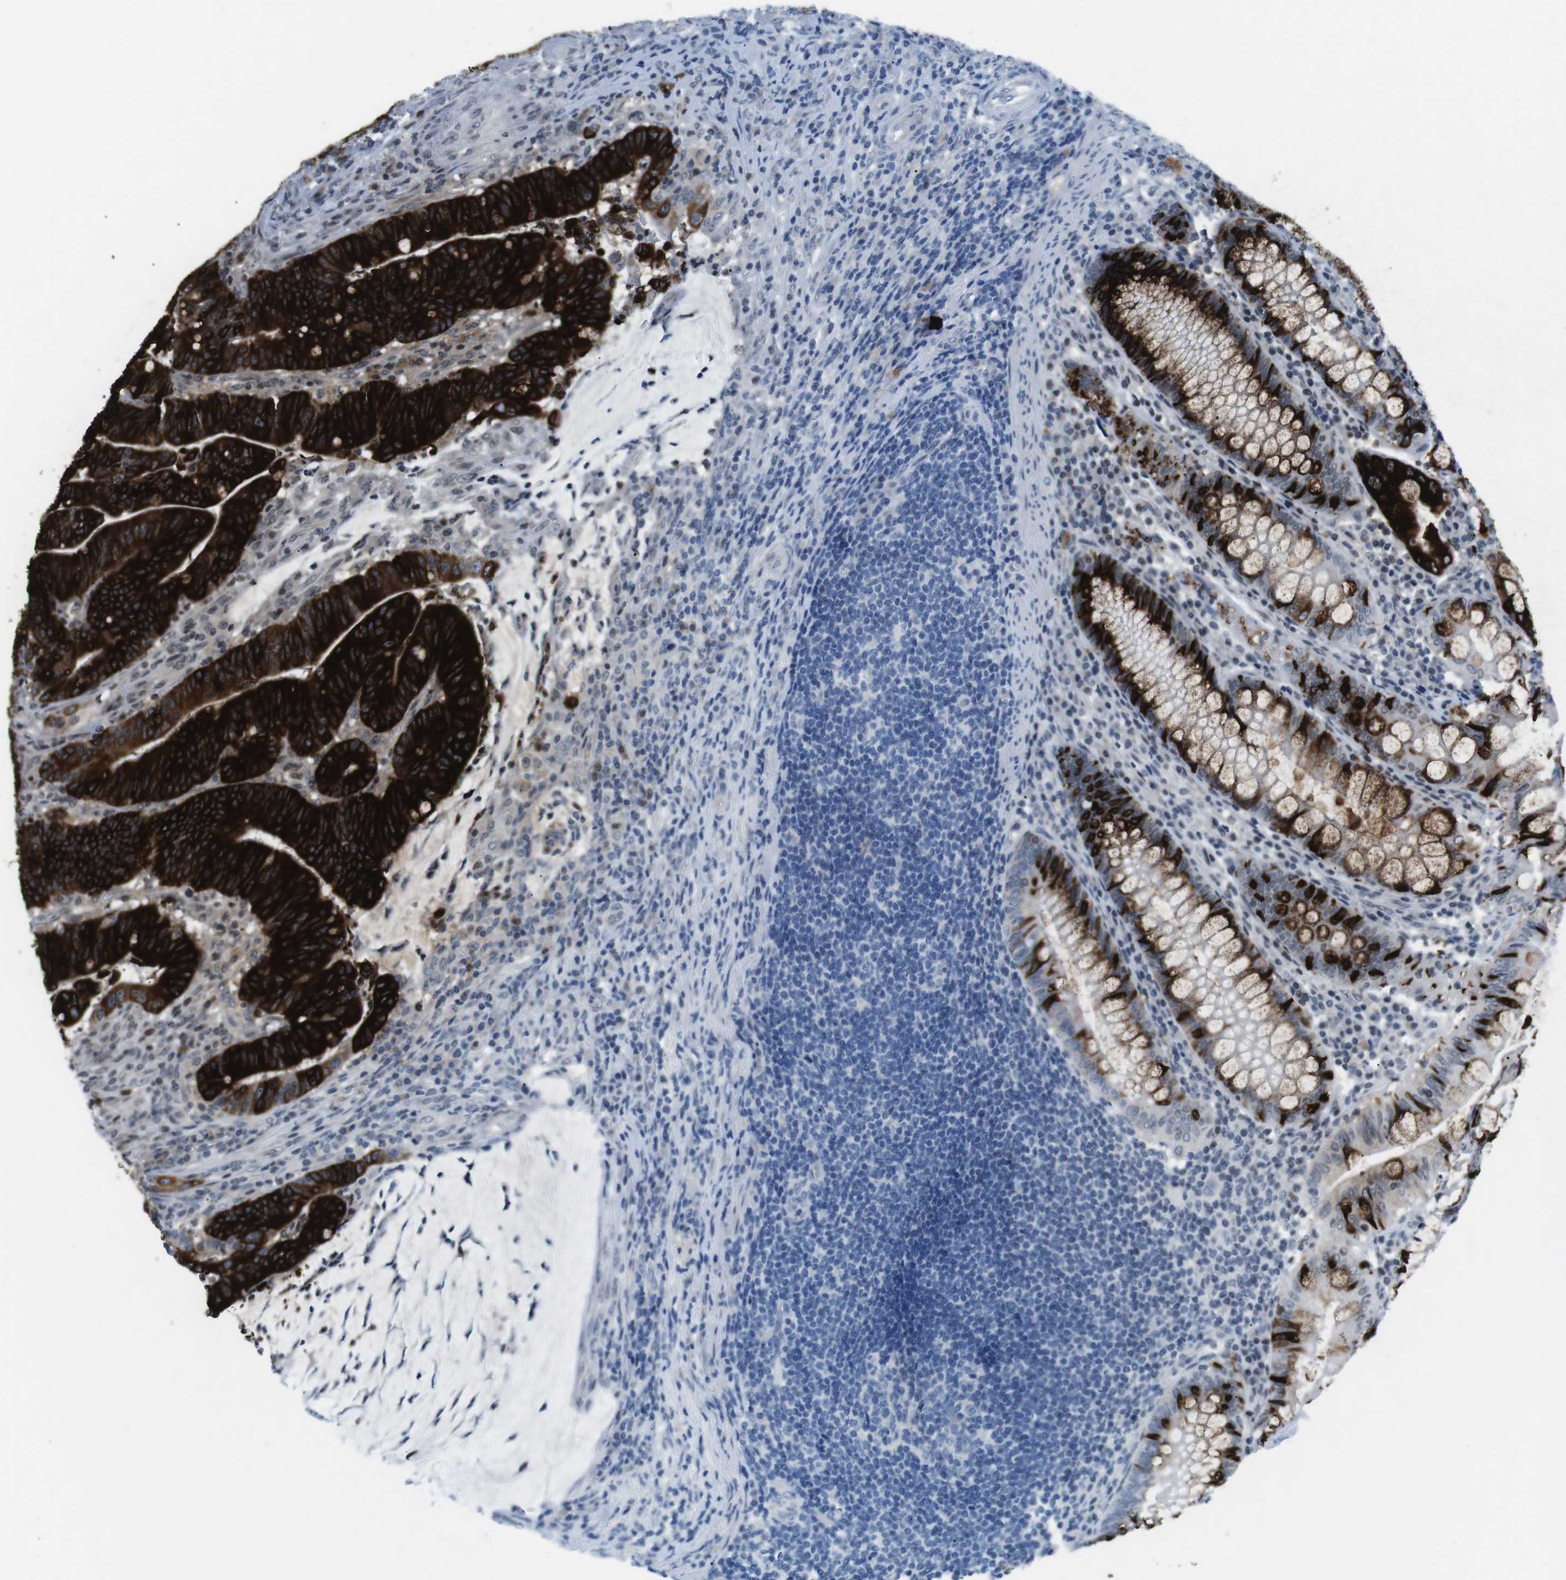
{"staining": {"intensity": "strong", "quantity": ">75%", "location": "cytoplasmic/membranous"}, "tissue": "colorectal cancer", "cell_type": "Tumor cells", "image_type": "cancer", "snomed": [{"axis": "morphology", "description": "Normal tissue, NOS"}, {"axis": "morphology", "description": "Adenocarcinoma, NOS"}, {"axis": "topography", "description": "Colon"}], "caption": "Immunohistochemistry of human colorectal cancer shows high levels of strong cytoplasmic/membranous staining in approximately >75% of tumor cells.", "gene": "MUC2", "patient": {"sex": "female", "age": 66}}